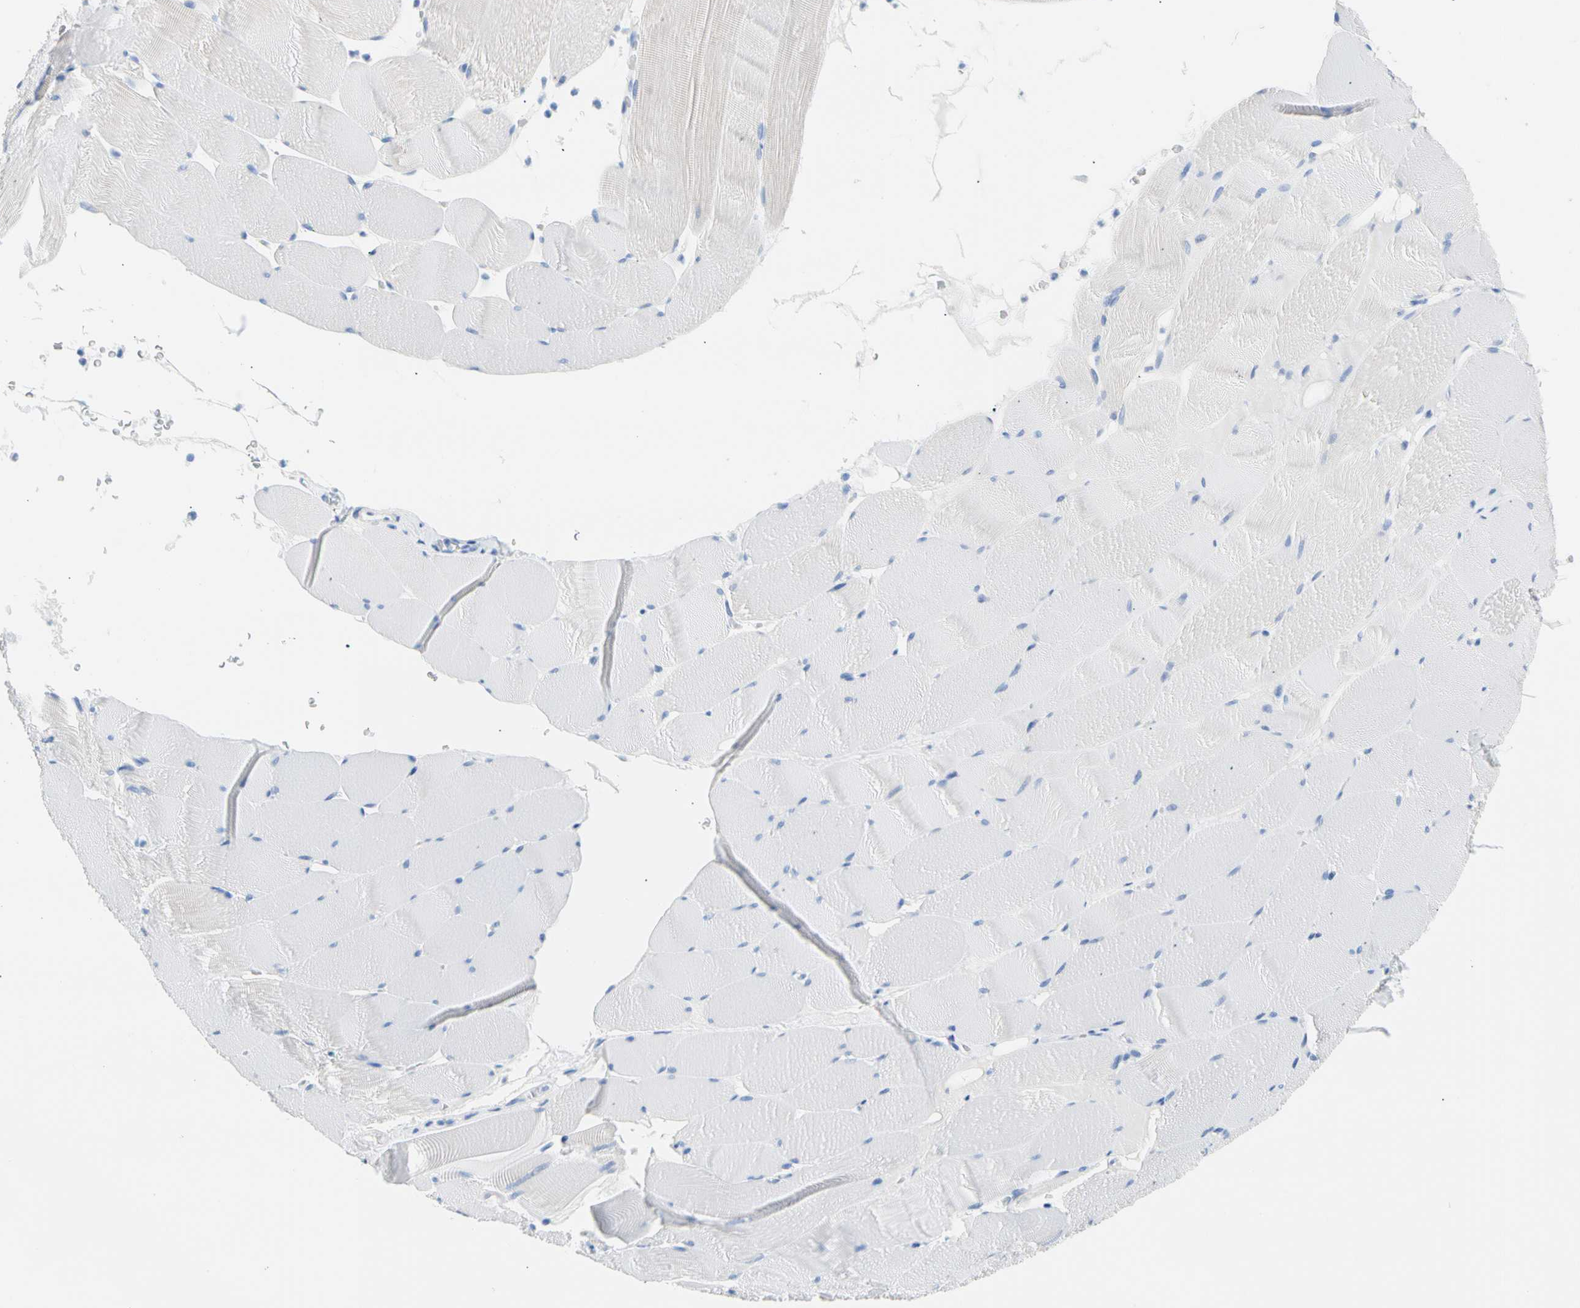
{"staining": {"intensity": "negative", "quantity": "none", "location": "none"}, "tissue": "skeletal muscle", "cell_type": "Myocytes", "image_type": "normal", "snomed": [{"axis": "morphology", "description": "Normal tissue, NOS"}, {"axis": "topography", "description": "Skeletal muscle"}], "caption": "High magnification brightfield microscopy of unremarkable skeletal muscle stained with DAB (brown) and counterstained with hematoxylin (blue): myocytes show no significant positivity.", "gene": "CEL", "patient": {"sex": "male", "age": 62}}